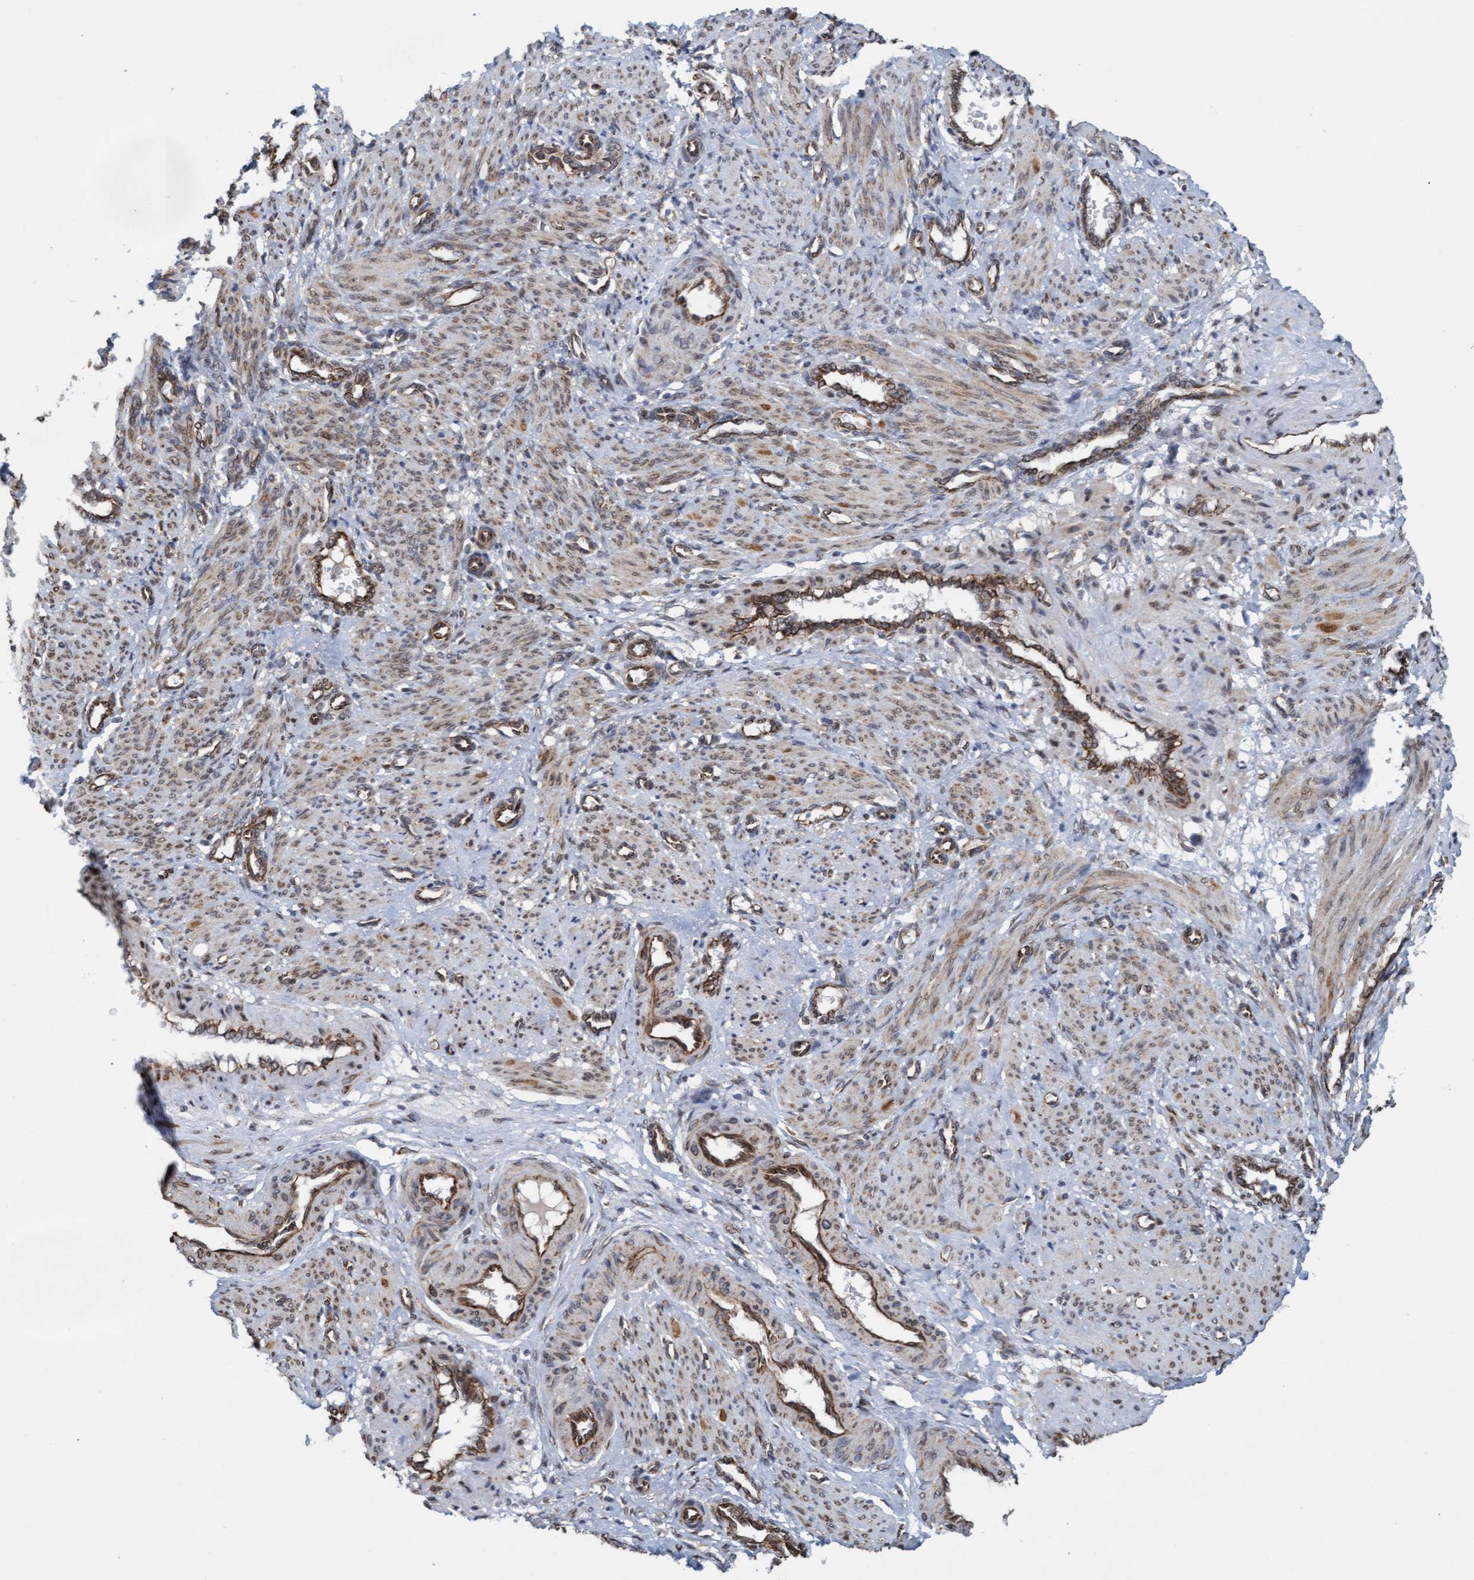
{"staining": {"intensity": "weak", "quantity": "25%-75%", "location": "cytoplasmic/membranous"}, "tissue": "smooth muscle", "cell_type": "Smooth muscle cells", "image_type": "normal", "snomed": [{"axis": "morphology", "description": "Normal tissue, NOS"}, {"axis": "topography", "description": "Endometrium"}], "caption": "Brown immunohistochemical staining in normal human smooth muscle shows weak cytoplasmic/membranous positivity in approximately 25%-75% of smooth muscle cells. (Brightfield microscopy of DAB IHC at high magnification).", "gene": "MRPS23", "patient": {"sex": "female", "age": 33}}